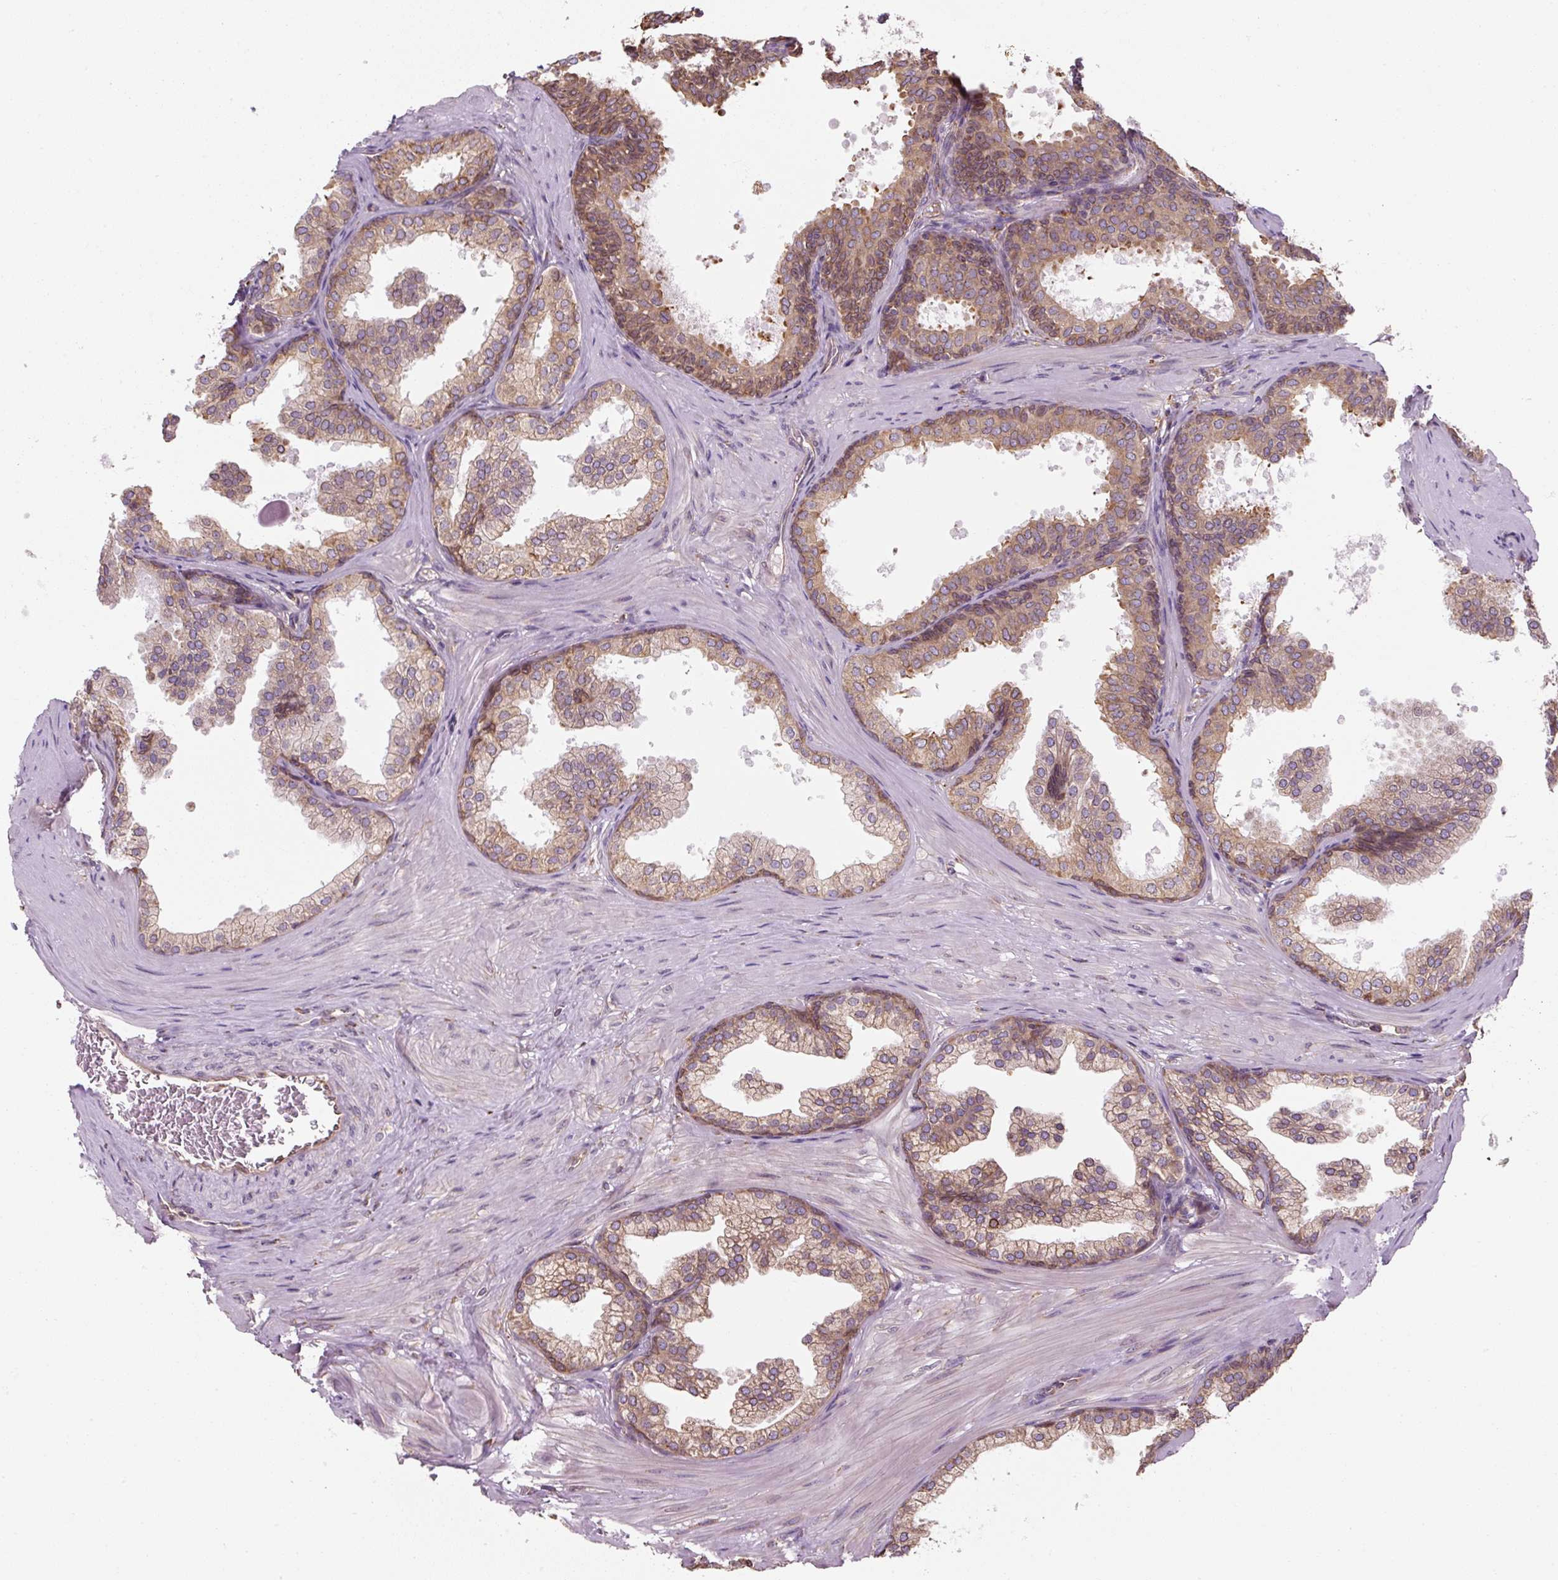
{"staining": {"intensity": "moderate", "quantity": "25%-75%", "location": "cytoplasmic/membranous"}, "tissue": "prostate", "cell_type": "Glandular cells", "image_type": "normal", "snomed": [{"axis": "morphology", "description": "Normal tissue, NOS"}, {"axis": "topography", "description": "Prostate"}], "caption": "An immunohistochemistry histopathology image of benign tissue is shown. Protein staining in brown highlights moderate cytoplasmic/membranous positivity in prostate within glandular cells. (DAB (3,3'-diaminobenzidine) IHC, brown staining for protein, blue staining for nuclei).", "gene": "PRKCSH", "patient": {"sex": "male", "age": 37}}